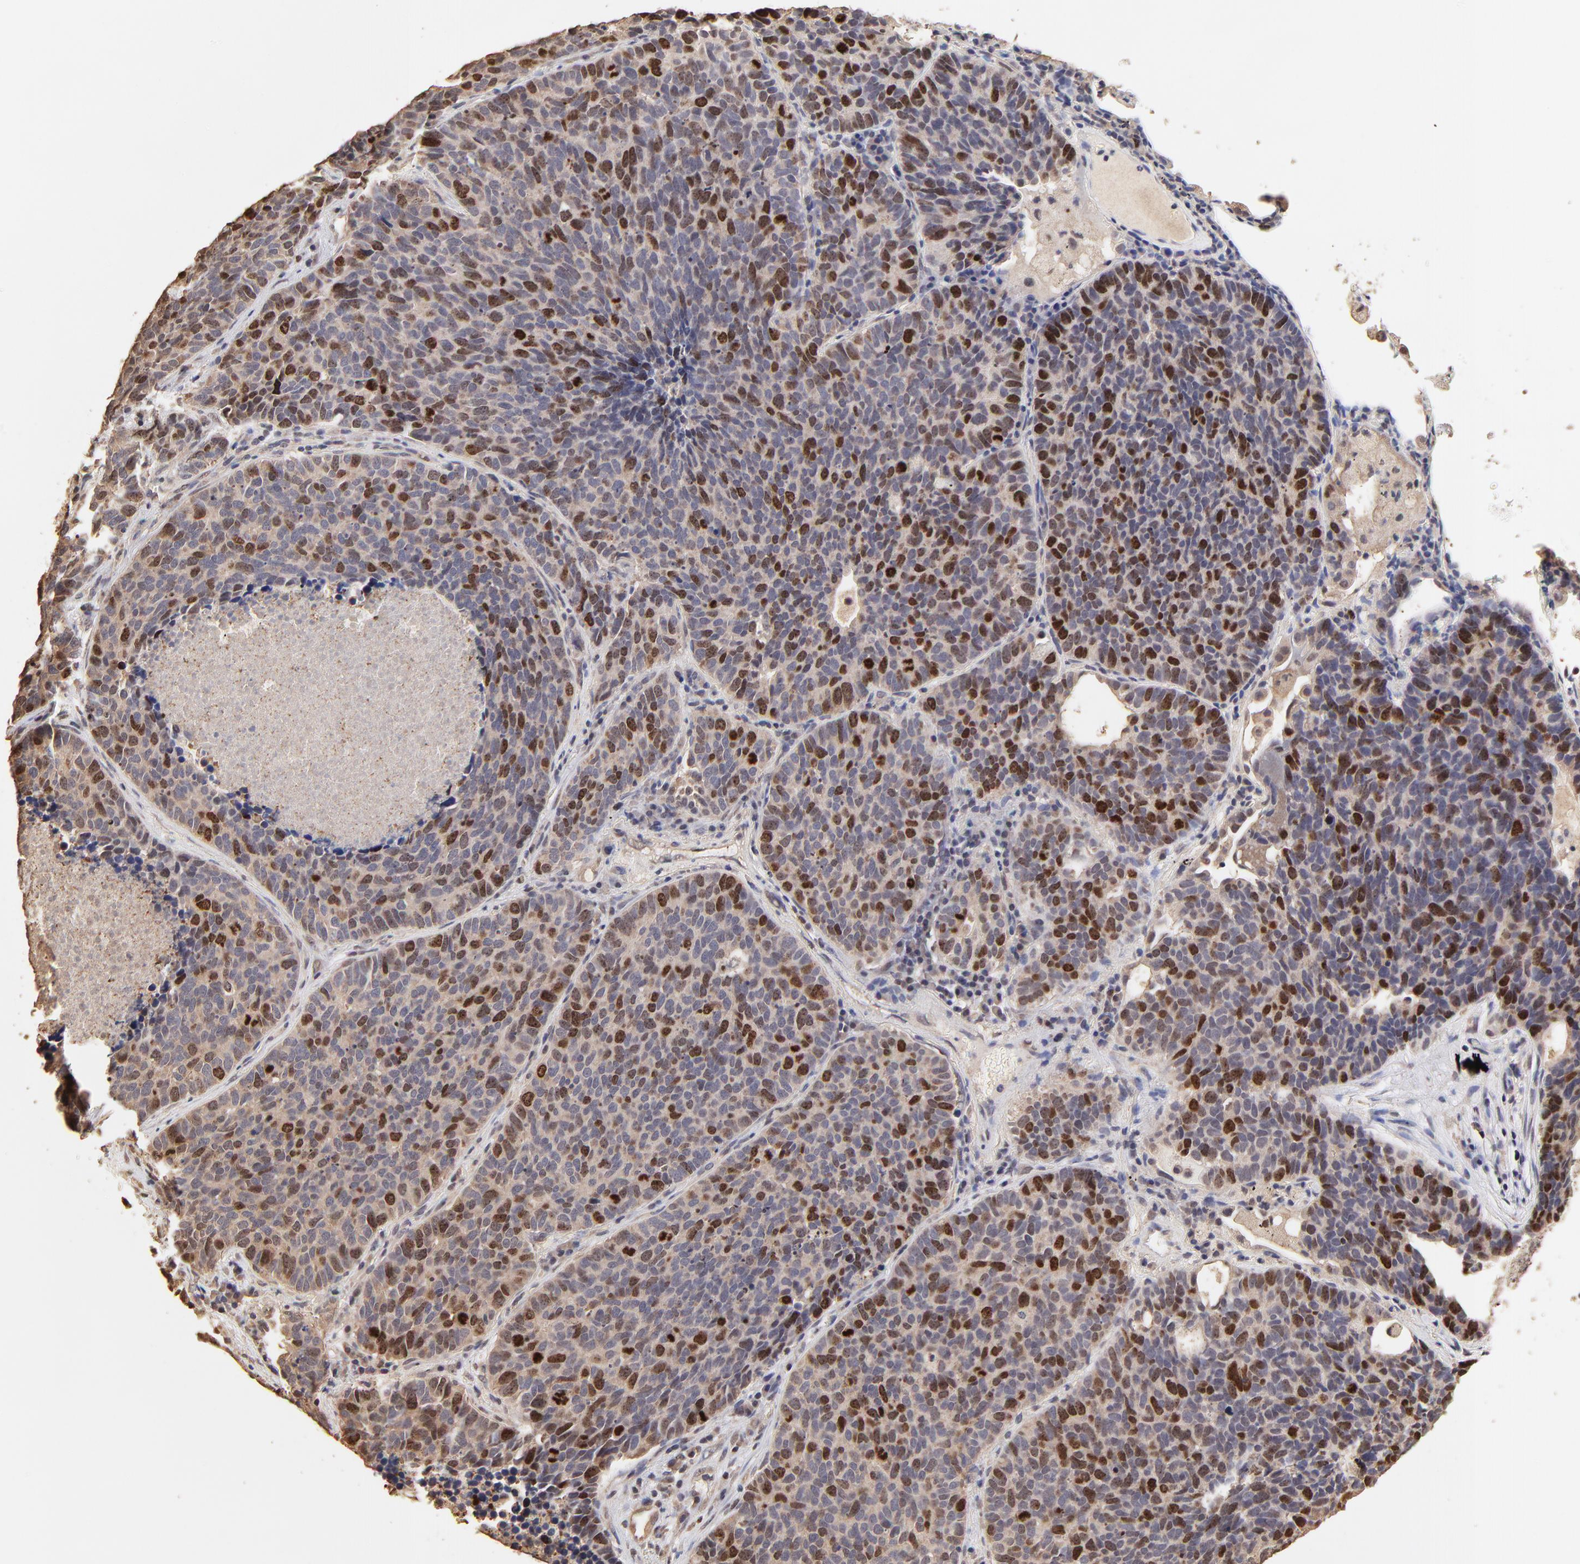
{"staining": {"intensity": "strong", "quantity": "25%-75%", "location": "nuclear"}, "tissue": "lung cancer", "cell_type": "Tumor cells", "image_type": "cancer", "snomed": [{"axis": "morphology", "description": "Neoplasm, malignant, NOS"}, {"axis": "topography", "description": "Lung"}], "caption": "Immunohistochemical staining of lung cancer (neoplasm (malignant)) exhibits high levels of strong nuclear protein expression in approximately 25%-75% of tumor cells.", "gene": "BIRC5", "patient": {"sex": "female", "age": 75}}